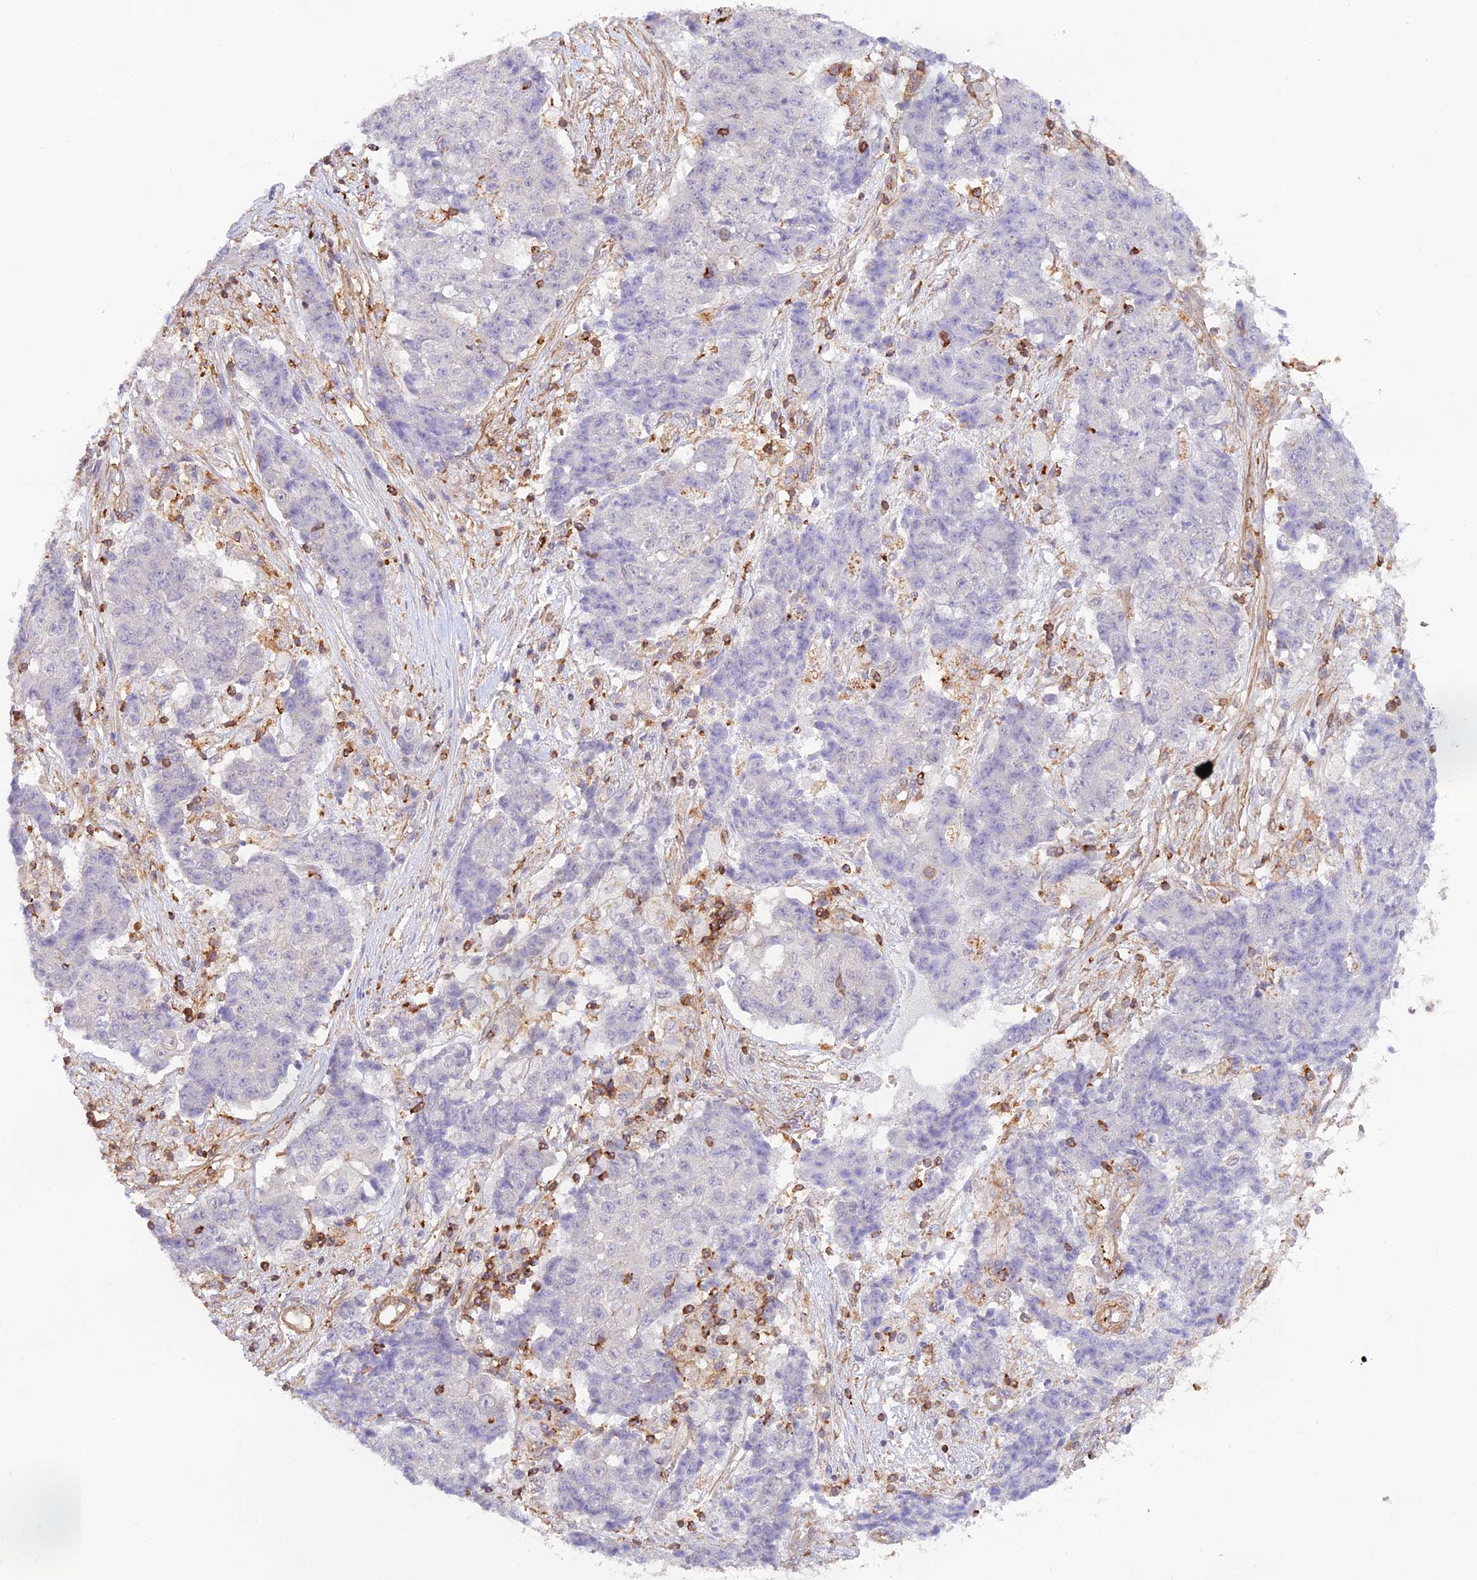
{"staining": {"intensity": "negative", "quantity": "none", "location": "none"}, "tissue": "ovarian cancer", "cell_type": "Tumor cells", "image_type": "cancer", "snomed": [{"axis": "morphology", "description": "Carcinoma, endometroid"}, {"axis": "topography", "description": "Ovary"}], "caption": "Photomicrograph shows no significant protein positivity in tumor cells of ovarian endometroid carcinoma.", "gene": "DENND1C", "patient": {"sex": "female", "age": 42}}